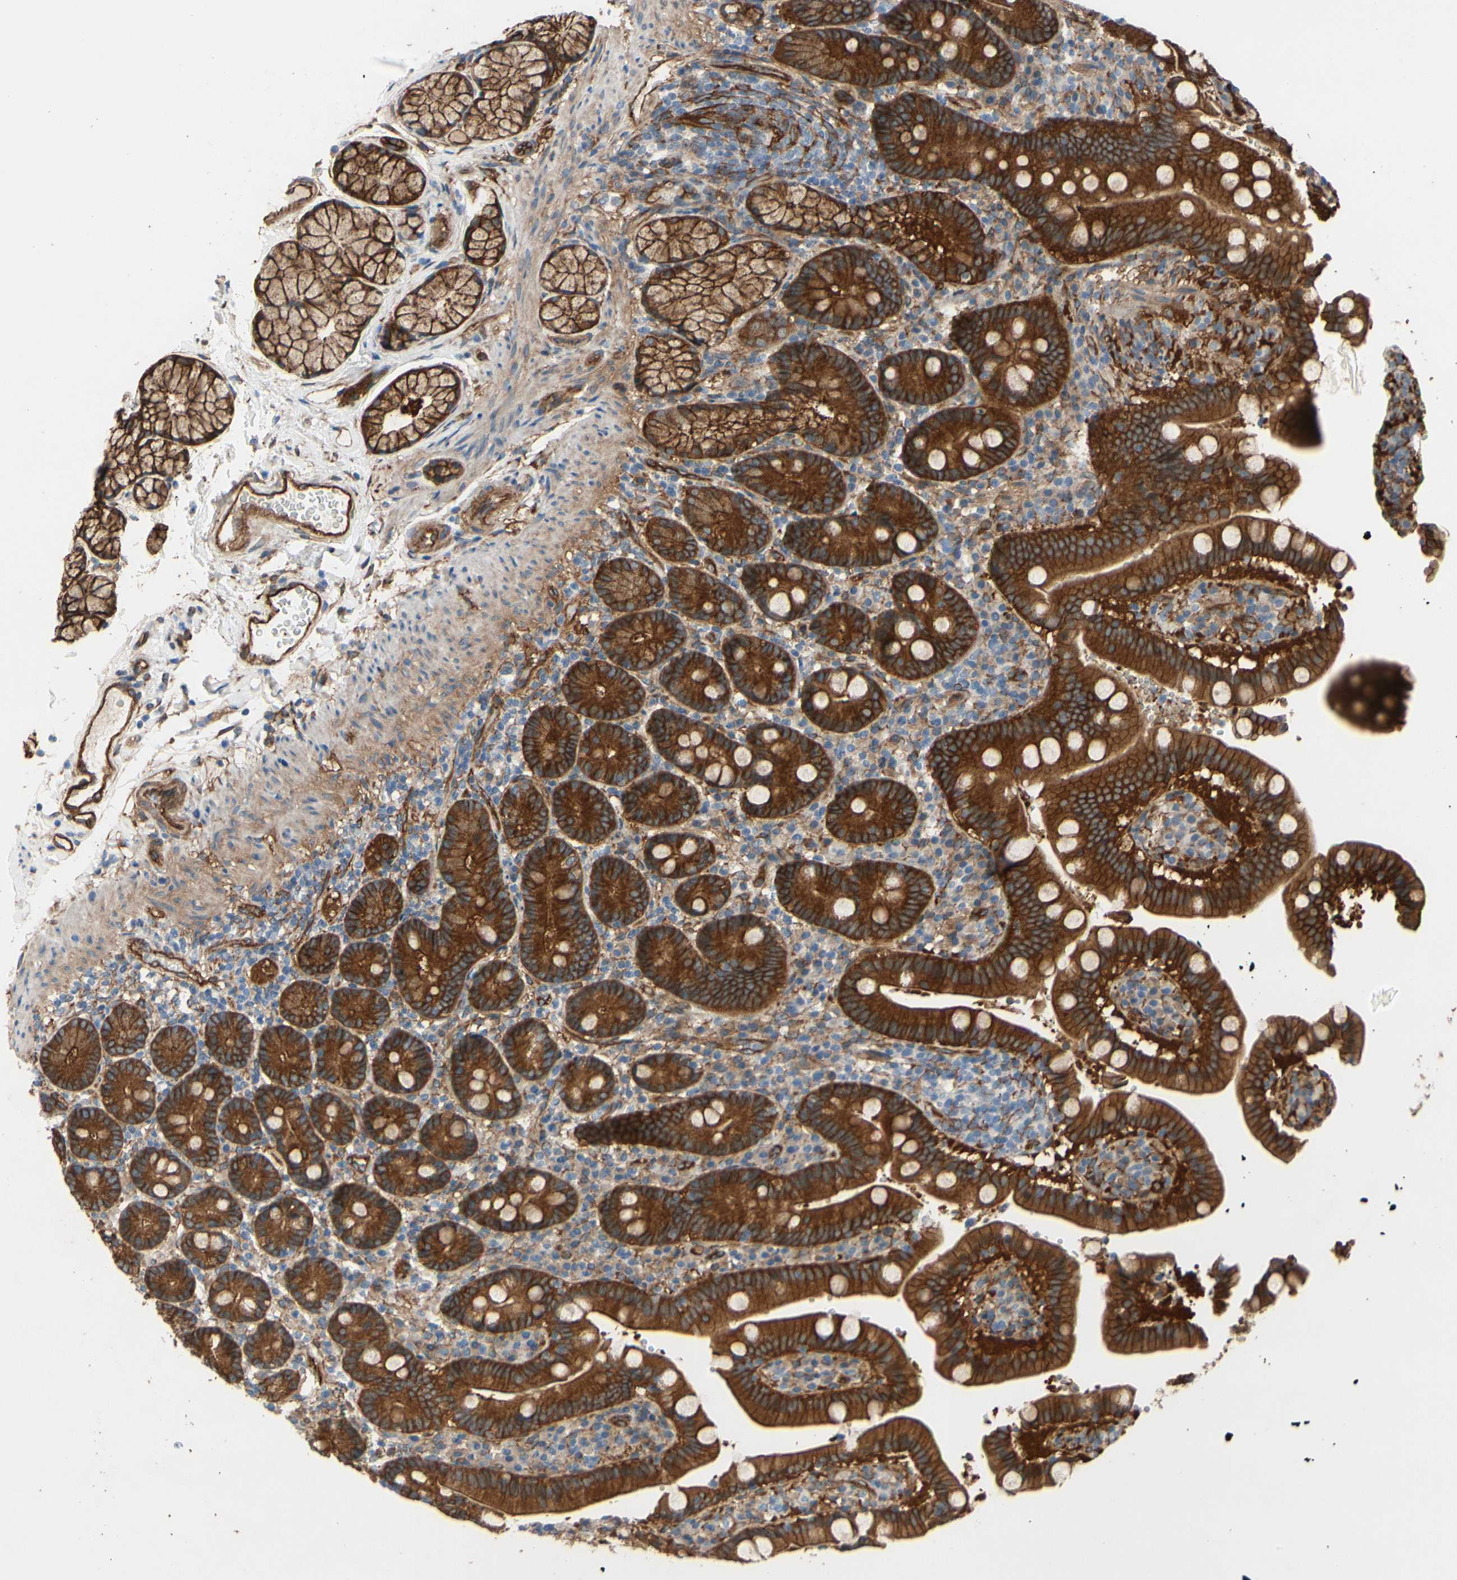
{"staining": {"intensity": "strong", "quantity": ">75%", "location": "cytoplasmic/membranous"}, "tissue": "duodenum", "cell_type": "Glandular cells", "image_type": "normal", "snomed": [{"axis": "morphology", "description": "Normal tissue, NOS"}, {"axis": "topography", "description": "Small intestine, NOS"}], "caption": "A high amount of strong cytoplasmic/membranous staining is appreciated in approximately >75% of glandular cells in benign duodenum.", "gene": "CTTNBP2", "patient": {"sex": "female", "age": 71}}